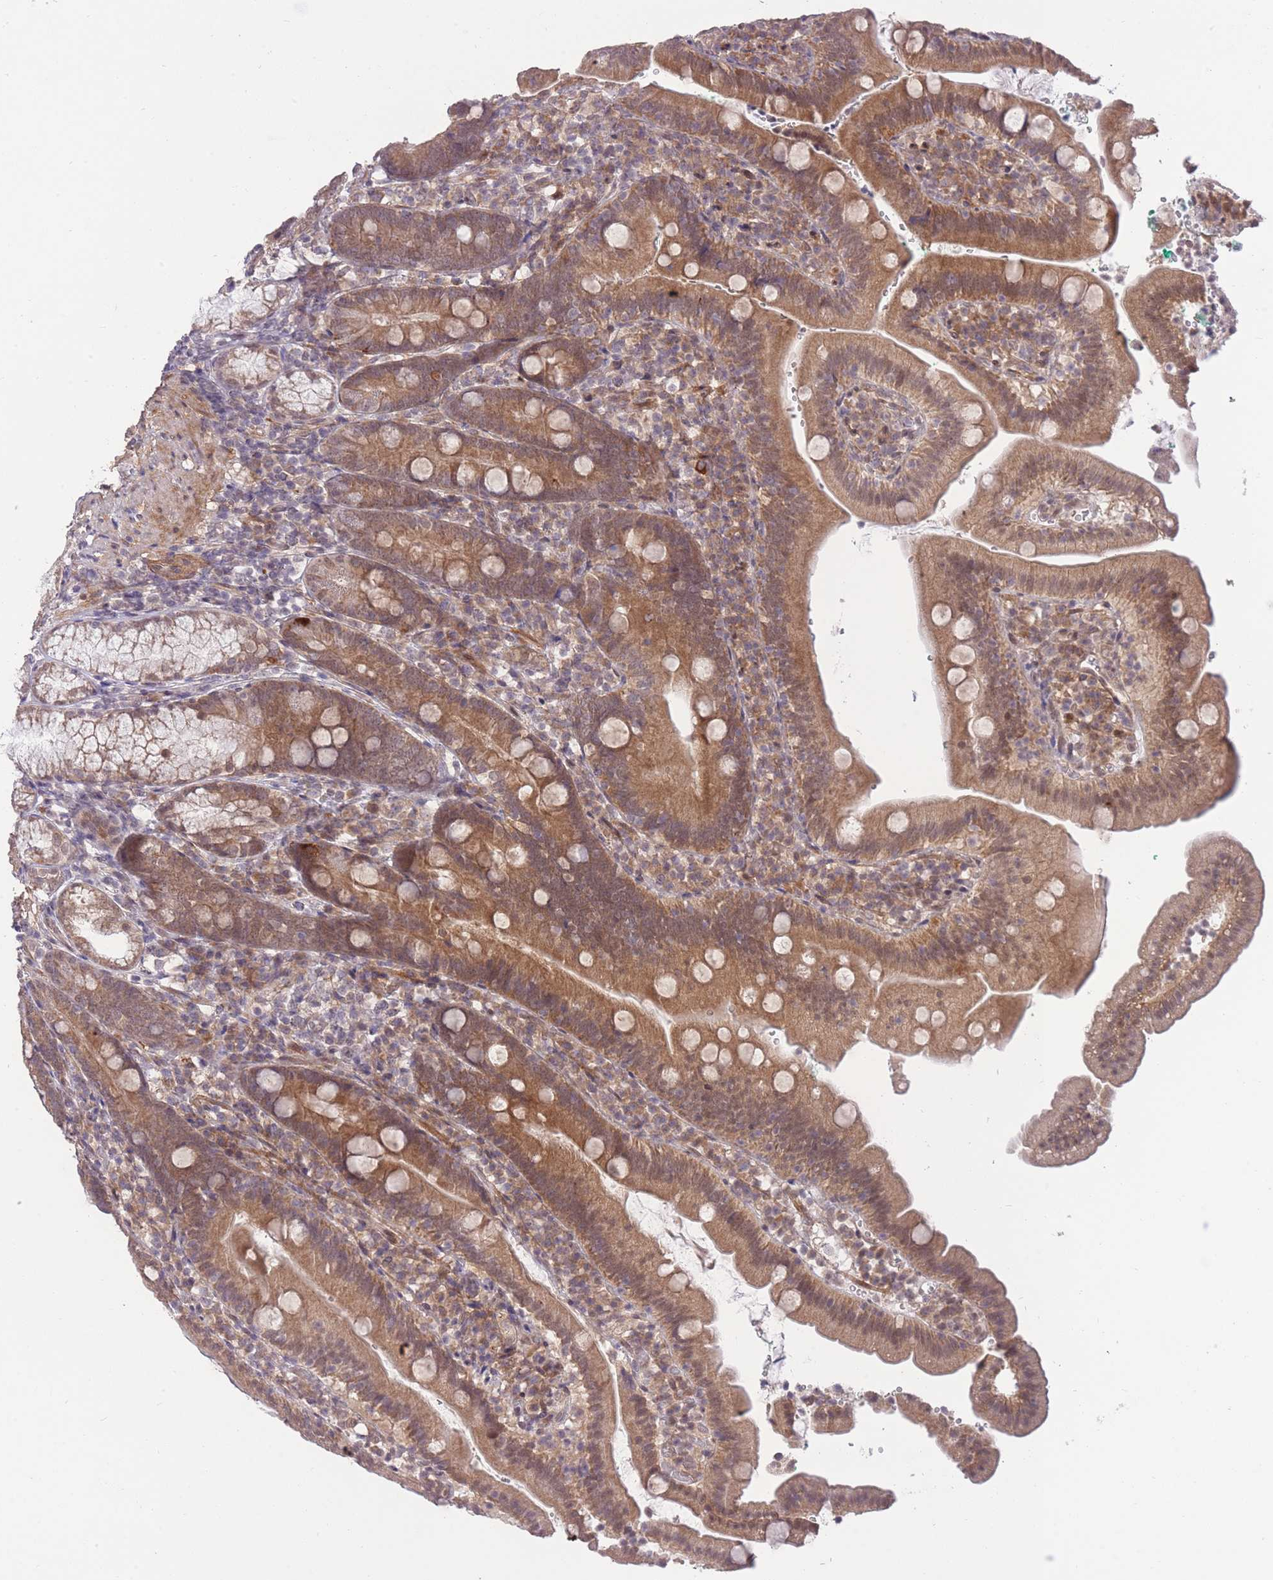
{"staining": {"intensity": "moderate", "quantity": ">75%", "location": "cytoplasmic/membranous"}, "tissue": "duodenum", "cell_type": "Glandular cells", "image_type": "normal", "snomed": [{"axis": "morphology", "description": "Normal tissue, NOS"}, {"axis": "topography", "description": "Duodenum"}], "caption": "This is an image of immunohistochemistry (IHC) staining of unremarkable duodenum, which shows moderate positivity in the cytoplasmic/membranous of glandular cells.", "gene": "ELOA2", "patient": {"sex": "female", "age": 67}}